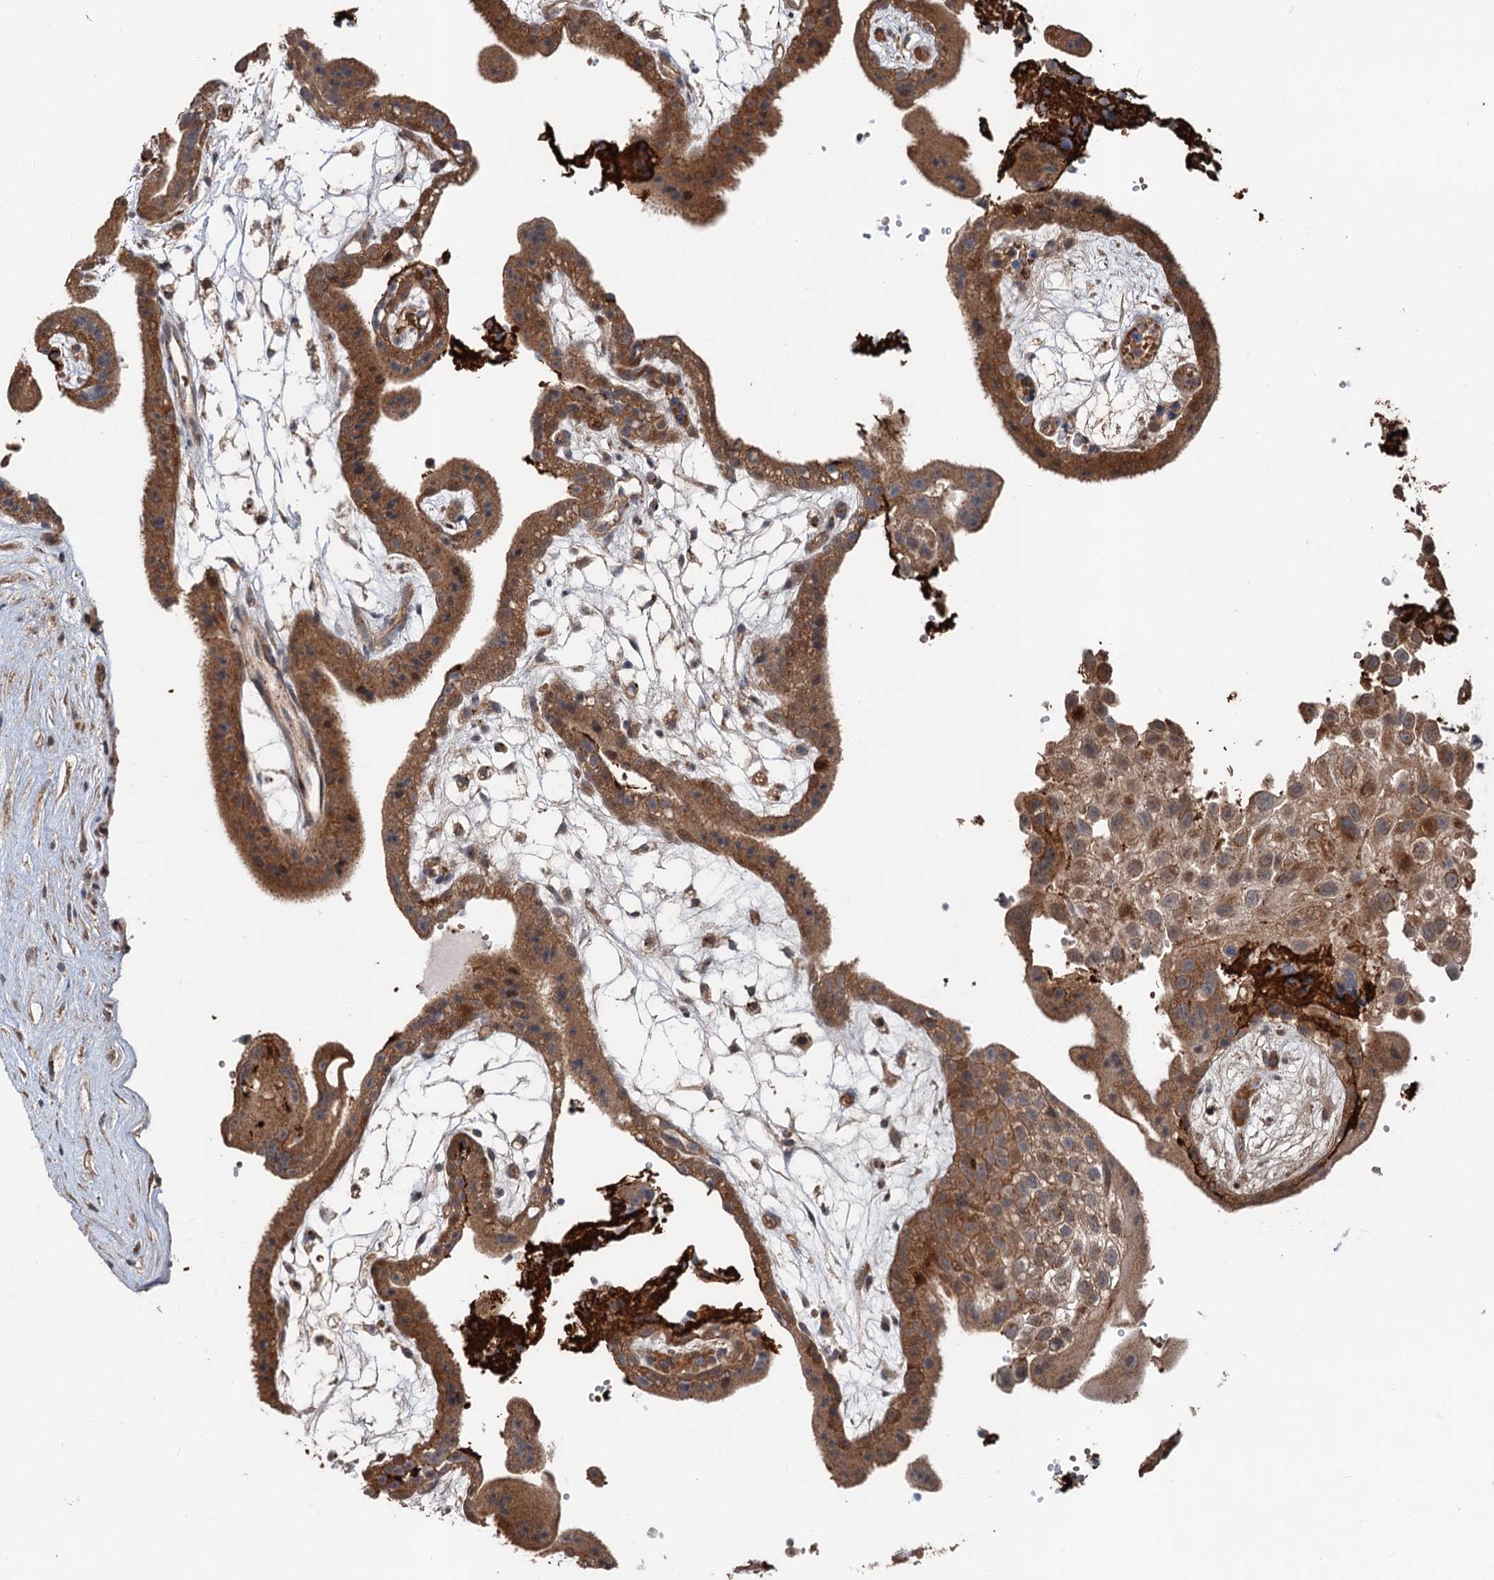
{"staining": {"intensity": "moderate", "quantity": ">75%", "location": "cytoplasmic/membranous"}, "tissue": "placenta", "cell_type": "Trophoblastic cells", "image_type": "normal", "snomed": [{"axis": "morphology", "description": "Normal tissue, NOS"}, {"axis": "topography", "description": "Placenta"}], "caption": "Protein analysis of normal placenta reveals moderate cytoplasmic/membranous expression in about >75% of trophoblastic cells. (DAB IHC with brightfield microscopy, high magnification).", "gene": "DEXI", "patient": {"sex": "female", "age": 18}}